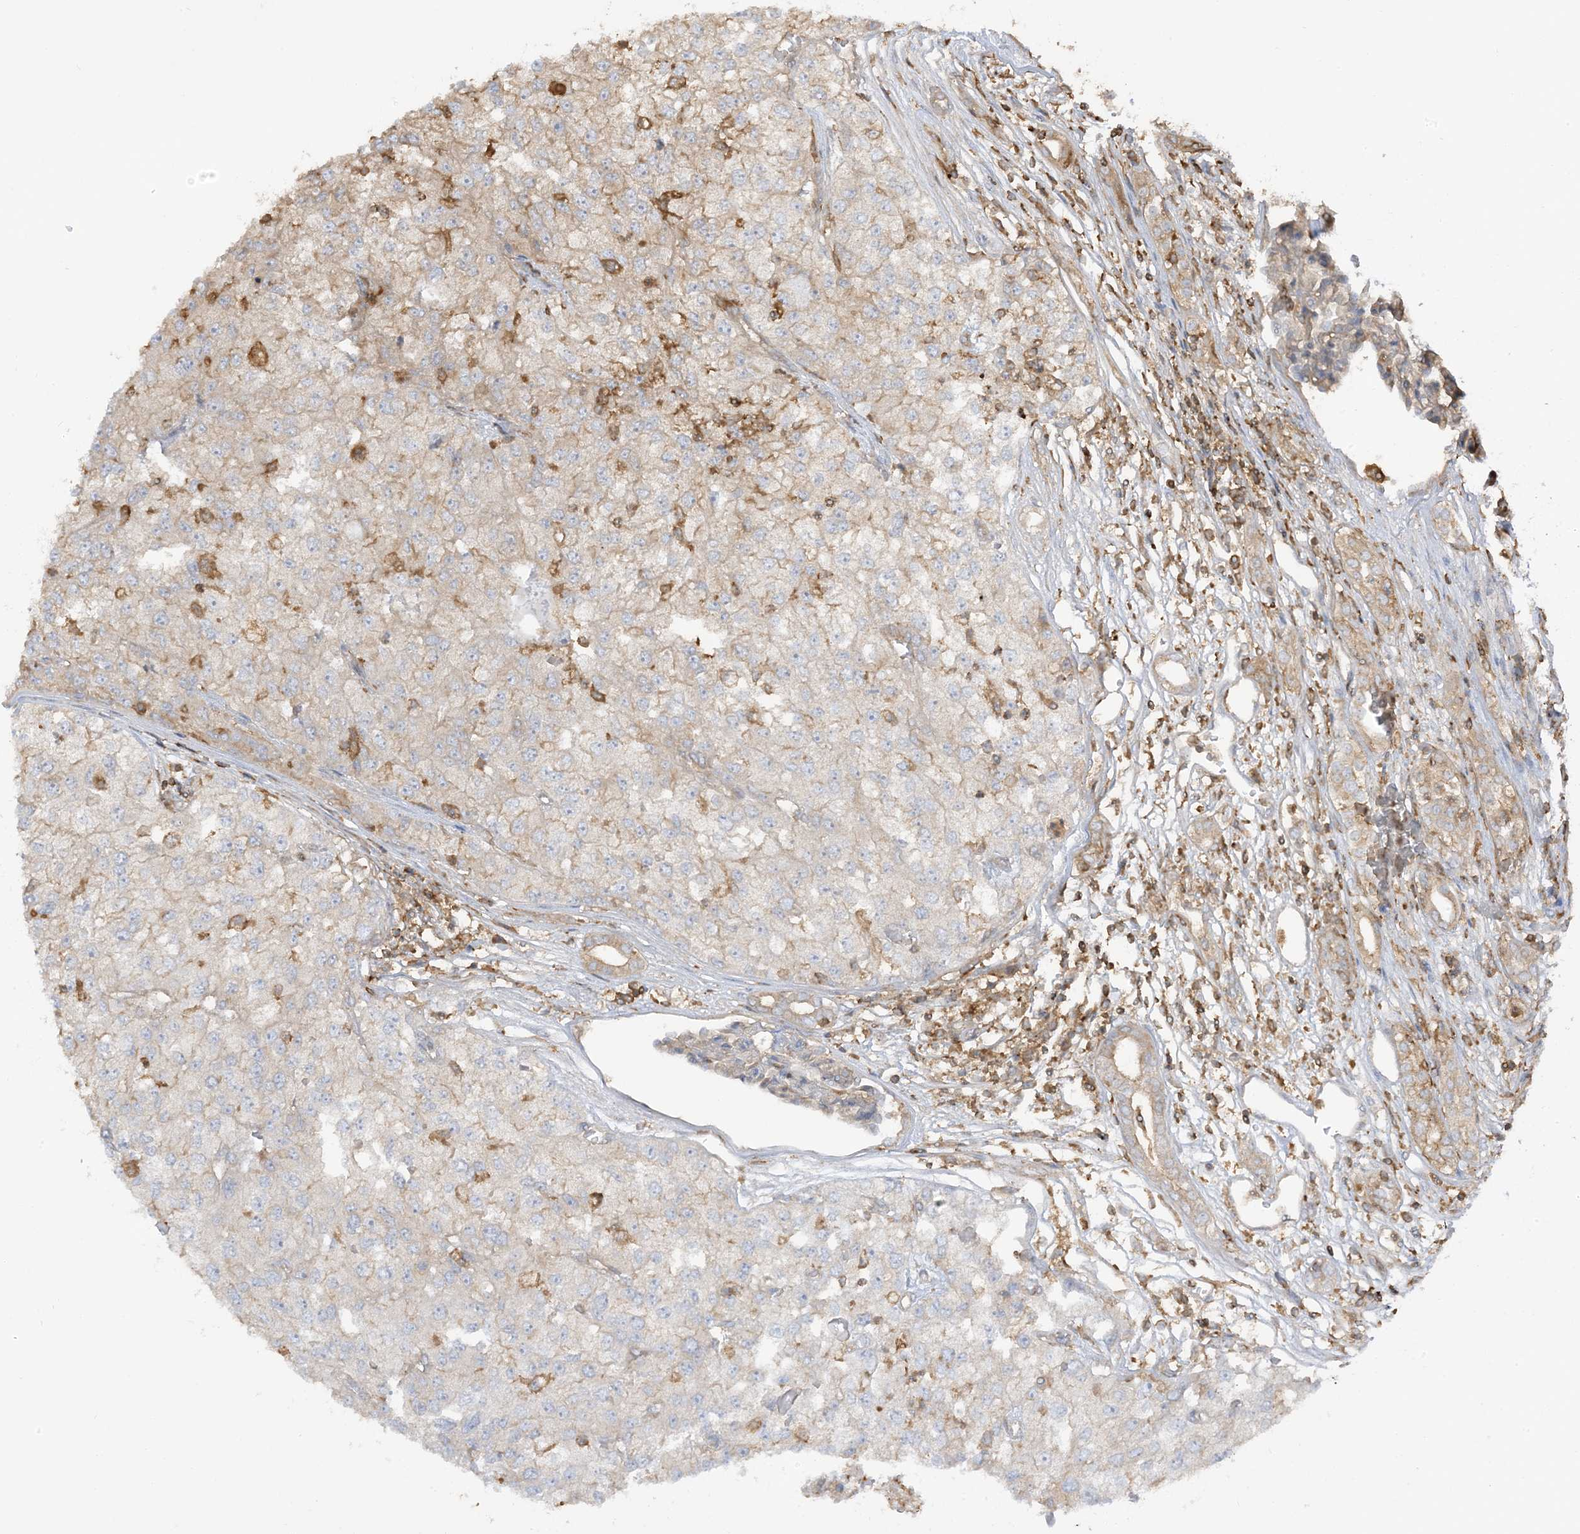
{"staining": {"intensity": "weak", "quantity": "<25%", "location": "cytoplasmic/membranous"}, "tissue": "renal cancer", "cell_type": "Tumor cells", "image_type": "cancer", "snomed": [{"axis": "morphology", "description": "Adenocarcinoma, NOS"}, {"axis": "topography", "description": "Kidney"}], "caption": "The immunohistochemistry image has no significant staining in tumor cells of adenocarcinoma (renal) tissue. Nuclei are stained in blue.", "gene": "CAPZB", "patient": {"sex": "female", "age": 54}}